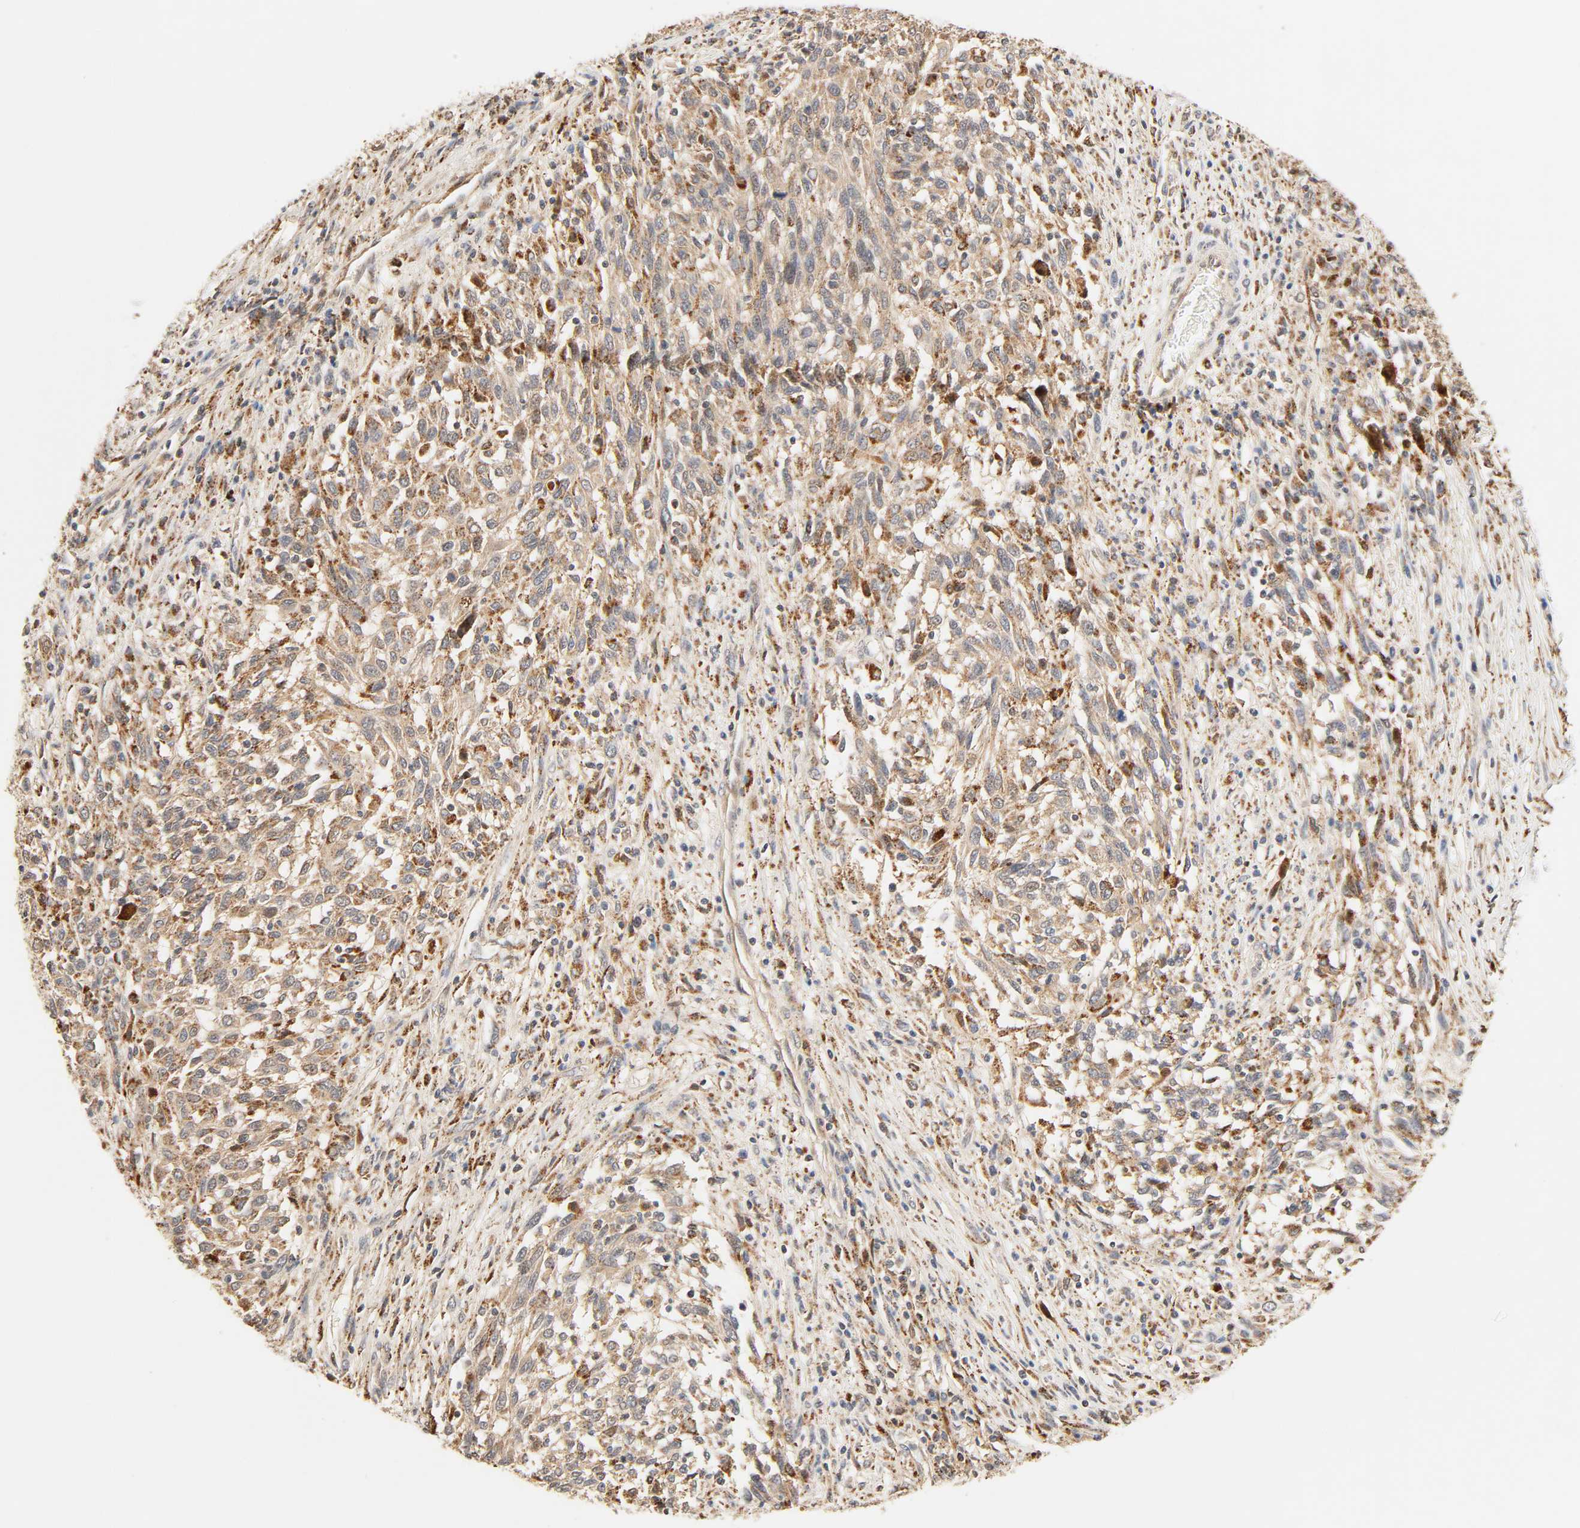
{"staining": {"intensity": "moderate", "quantity": ">75%", "location": "cytoplasmic/membranous"}, "tissue": "melanoma", "cell_type": "Tumor cells", "image_type": "cancer", "snomed": [{"axis": "morphology", "description": "Malignant melanoma, Metastatic site"}, {"axis": "topography", "description": "Lymph node"}], "caption": "High-power microscopy captured an immunohistochemistry micrograph of malignant melanoma (metastatic site), revealing moderate cytoplasmic/membranous expression in approximately >75% of tumor cells.", "gene": "MAPK6", "patient": {"sex": "male", "age": 61}}